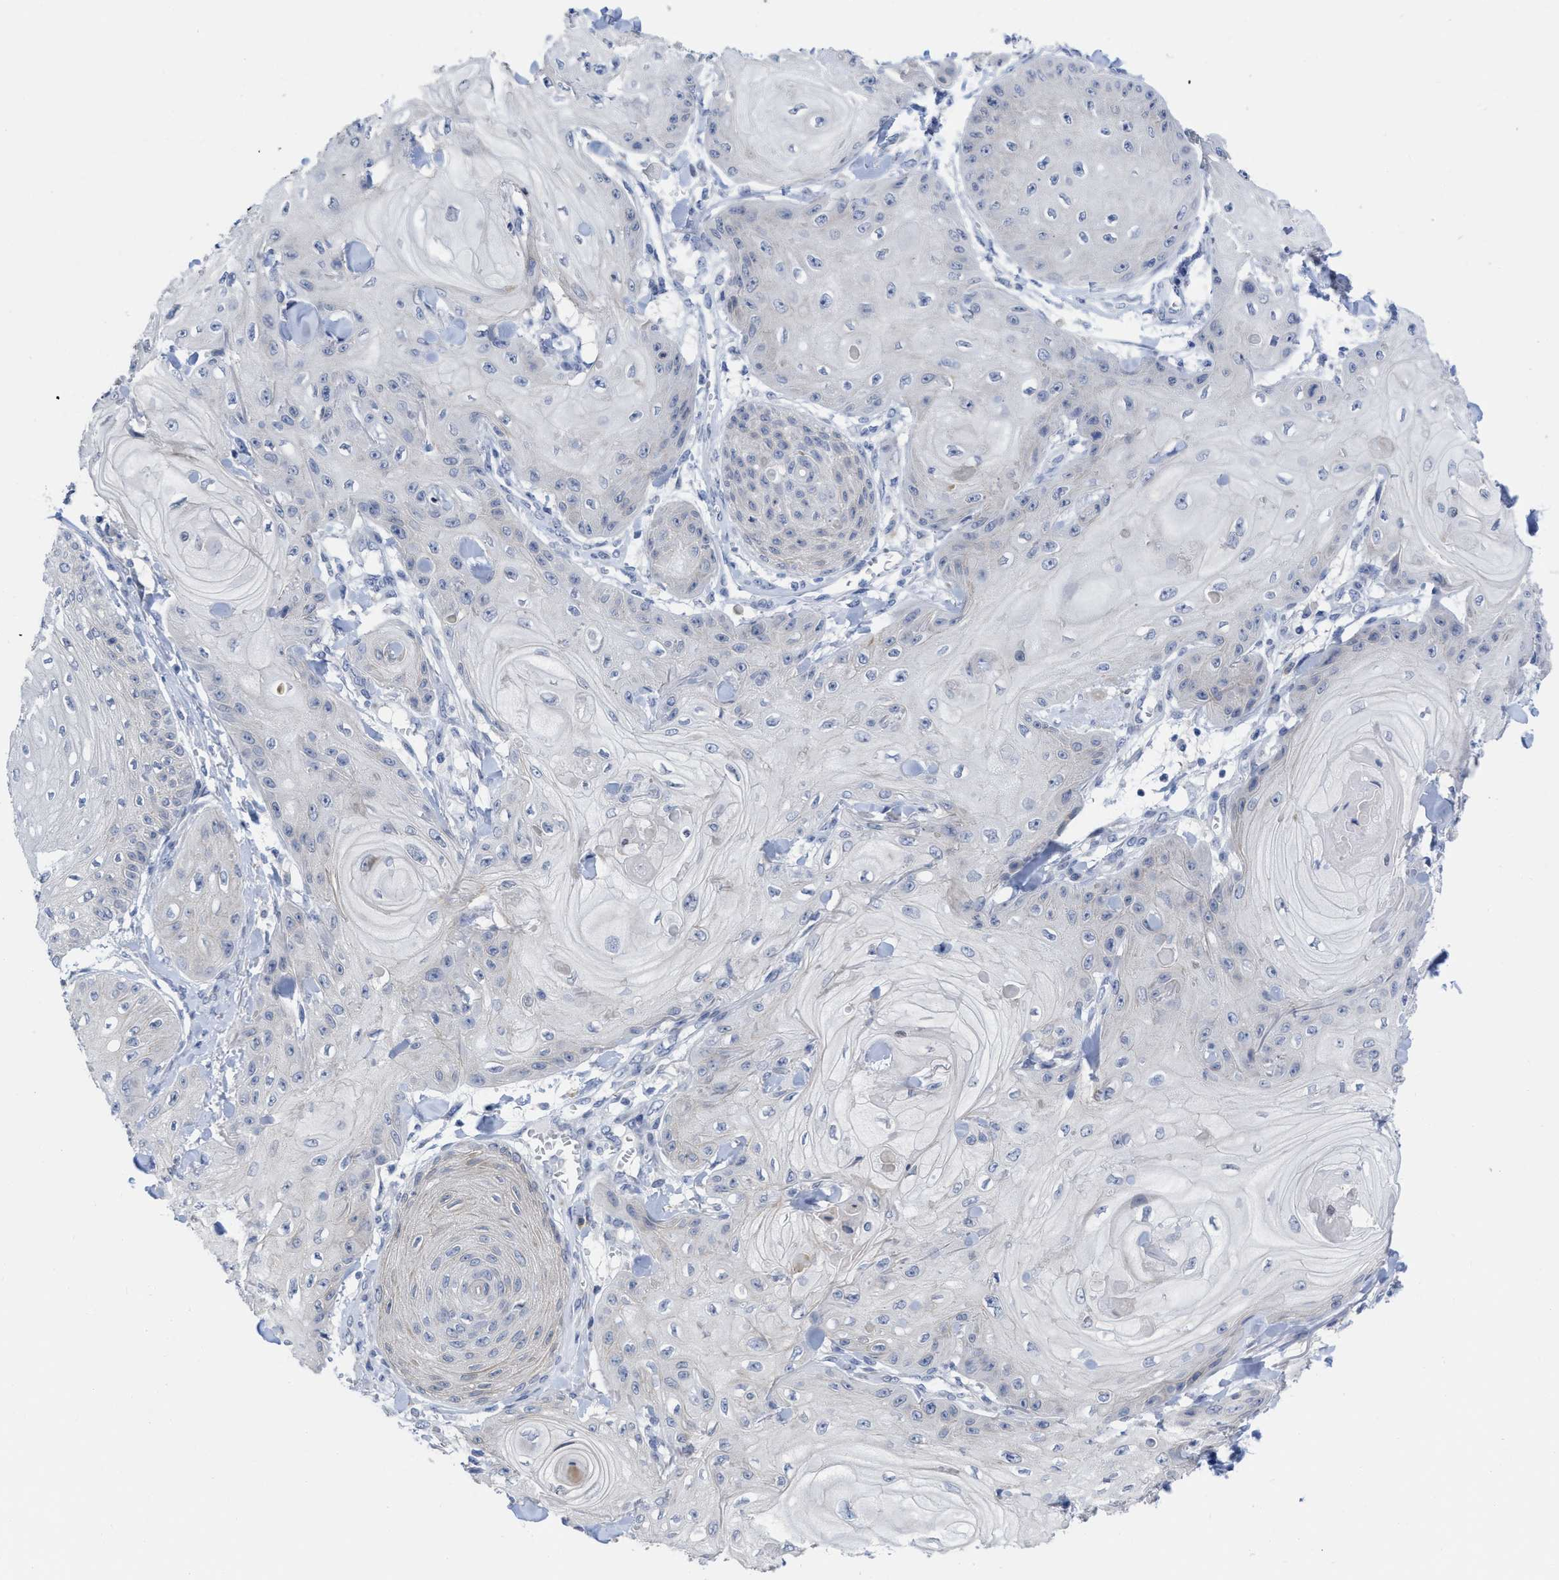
{"staining": {"intensity": "negative", "quantity": "none", "location": "none"}, "tissue": "skin cancer", "cell_type": "Tumor cells", "image_type": "cancer", "snomed": [{"axis": "morphology", "description": "Squamous cell carcinoma, NOS"}, {"axis": "topography", "description": "Skin"}], "caption": "Immunohistochemical staining of skin squamous cell carcinoma exhibits no significant positivity in tumor cells.", "gene": "ACKR1", "patient": {"sex": "male", "age": 74}}